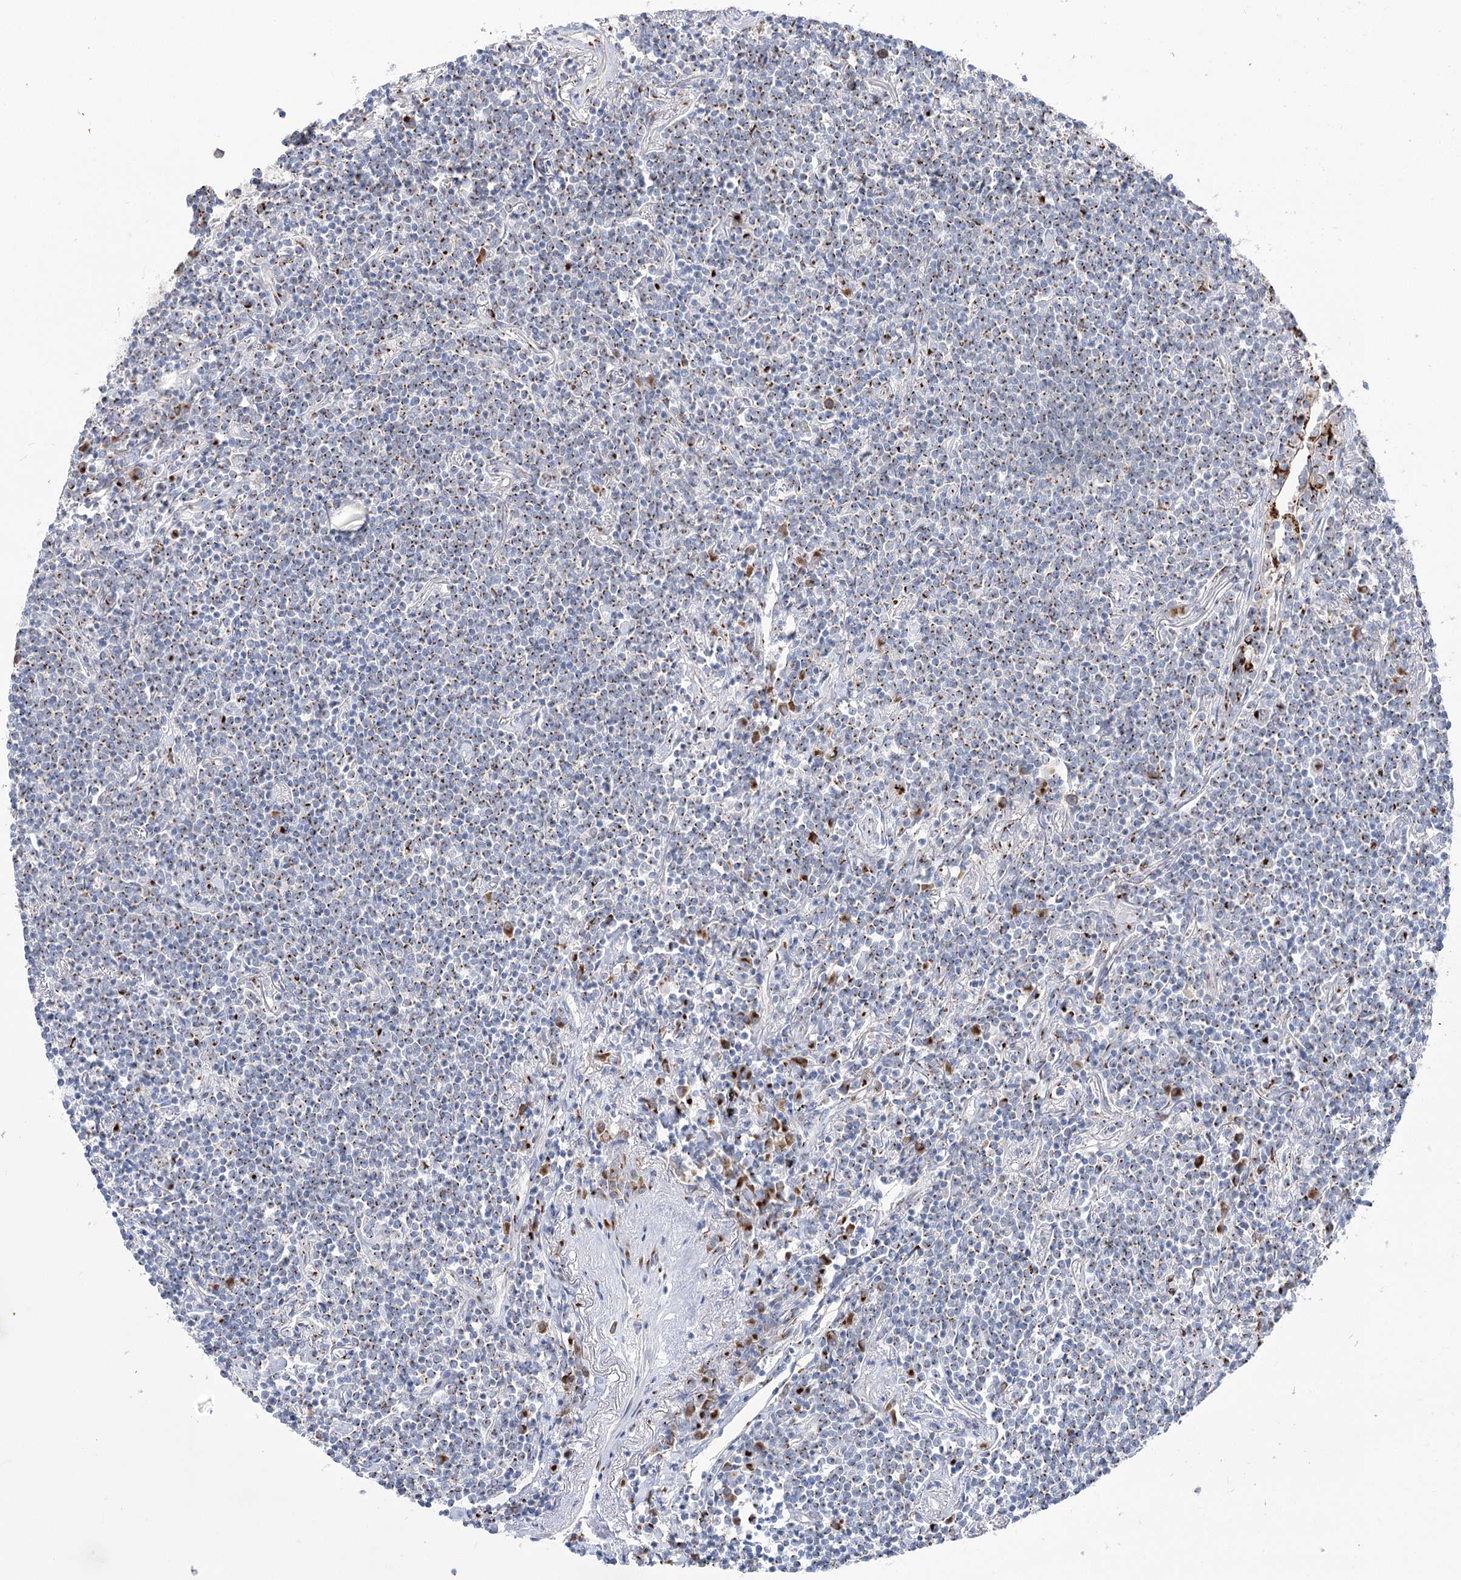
{"staining": {"intensity": "moderate", "quantity": ">75%", "location": "cytoplasmic/membranous"}, "tissue": "lymphoma", "cell_type": "Tumor cells", "image_type": "cancer", "snomed": [{"axis": "morphology", "description": "Malignant lymphoma, non-Hodgkin's type, Low grade"}, {"axis": "topography", "description": "Lung"}], "caption": "High-power microscopy captured an IHC micrograph of malignant lymphoma, non-Hodgkin's type (low-grade), revealing moderate cytoplasmic/membranous staining in approximately >75% of tumor cells.", "gene": "TMEM165", "patient": {"sex": "female", "age": 71}}